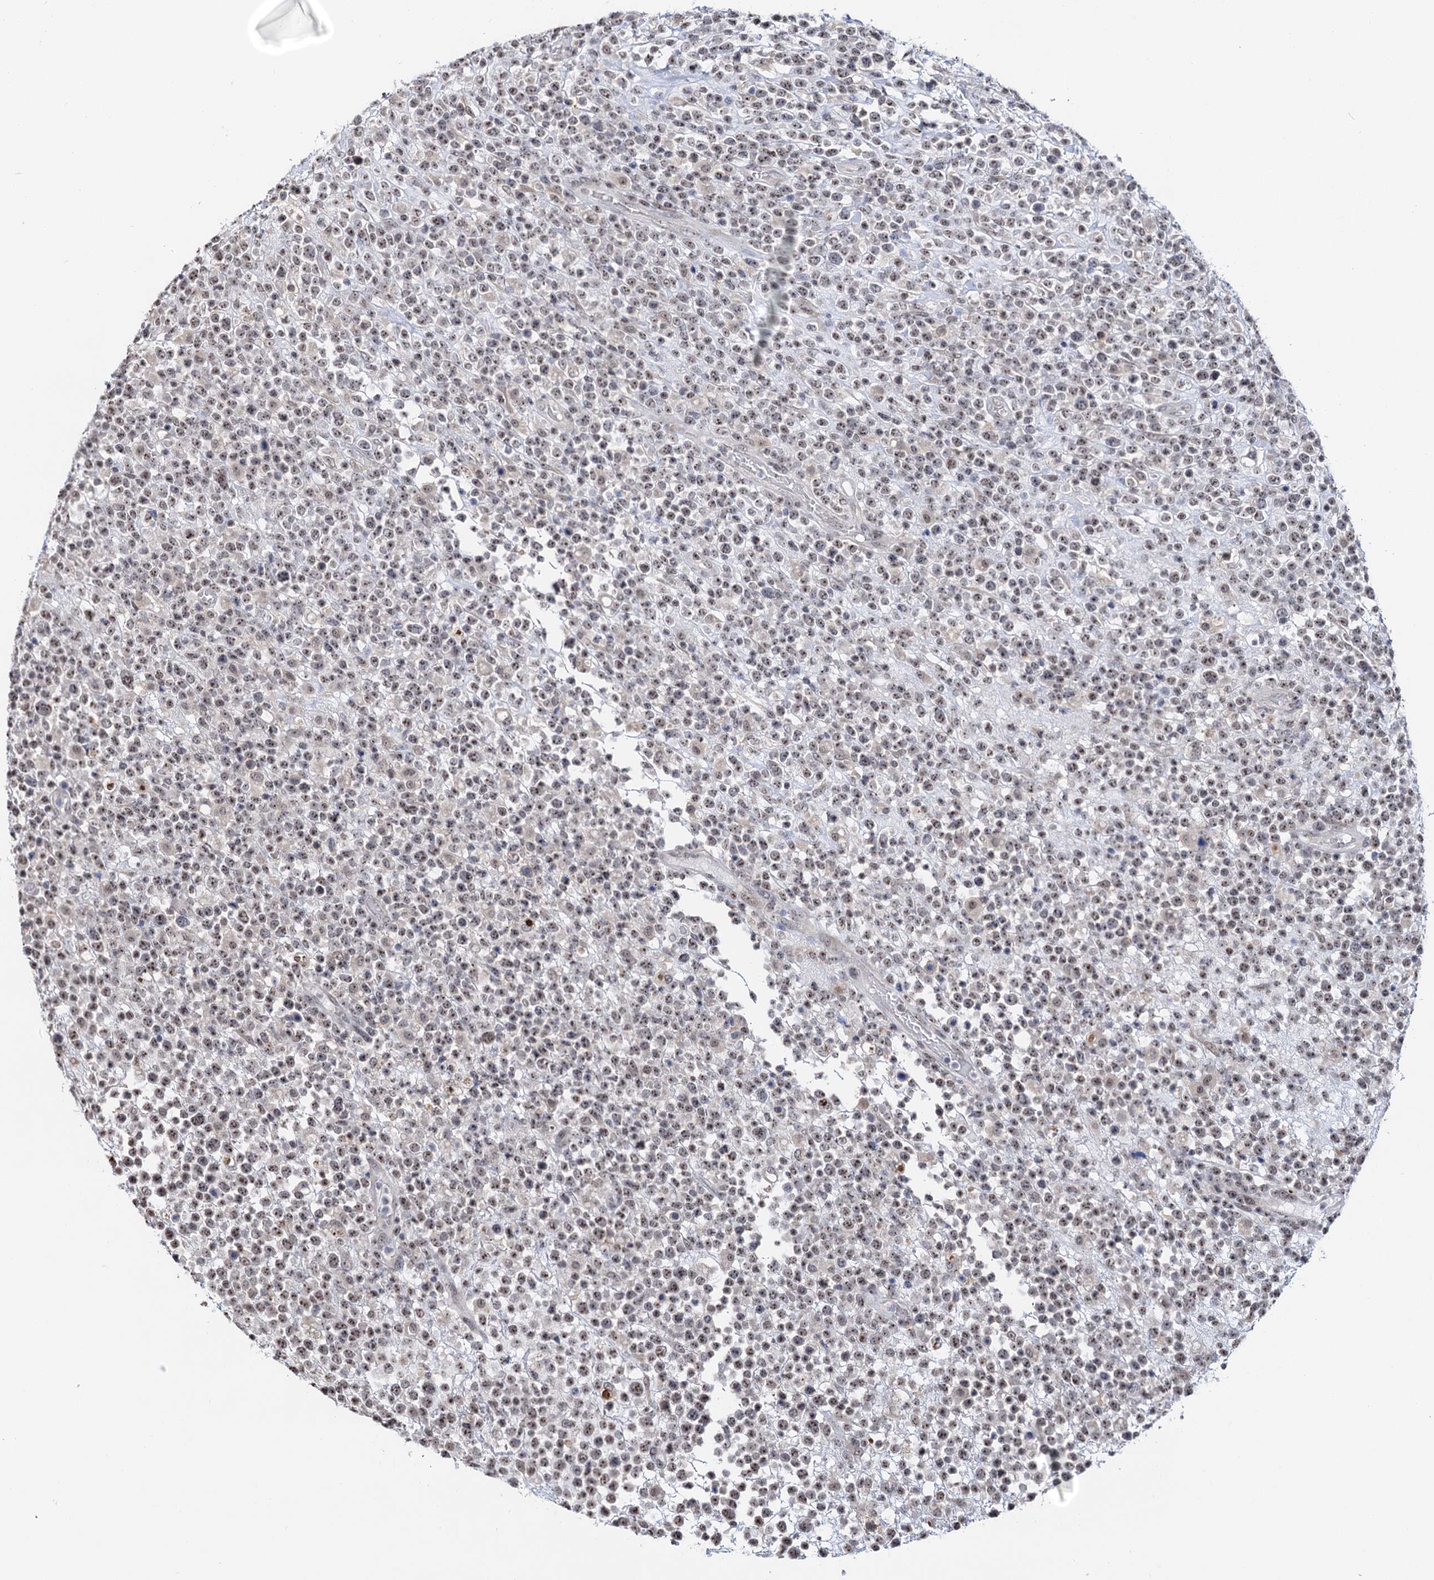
{"staining": {"intensity": "moderate", "quantity": ">75%", "location": "nuclear"}, "tissue": "lymphoma", "cell_type": "Tumor cells", "image_type": "cancer", "snomed": [{"axis": "morphology", "description": "Malignant lymphoma, non-Hodgkin's type, High grade"}, {"axis": "topography", "description": "Colon"}], "caption": "High-magnification brightfield microscopy of lymphoma stained with DAB (brown) and counterstained with hematoxylin (blue). tumor cells exhibit moderate nuclear positivity is identified in approximately>75% of cells.", "gene": "NAT10", "patient": {"sex": "female", "age": 53}}